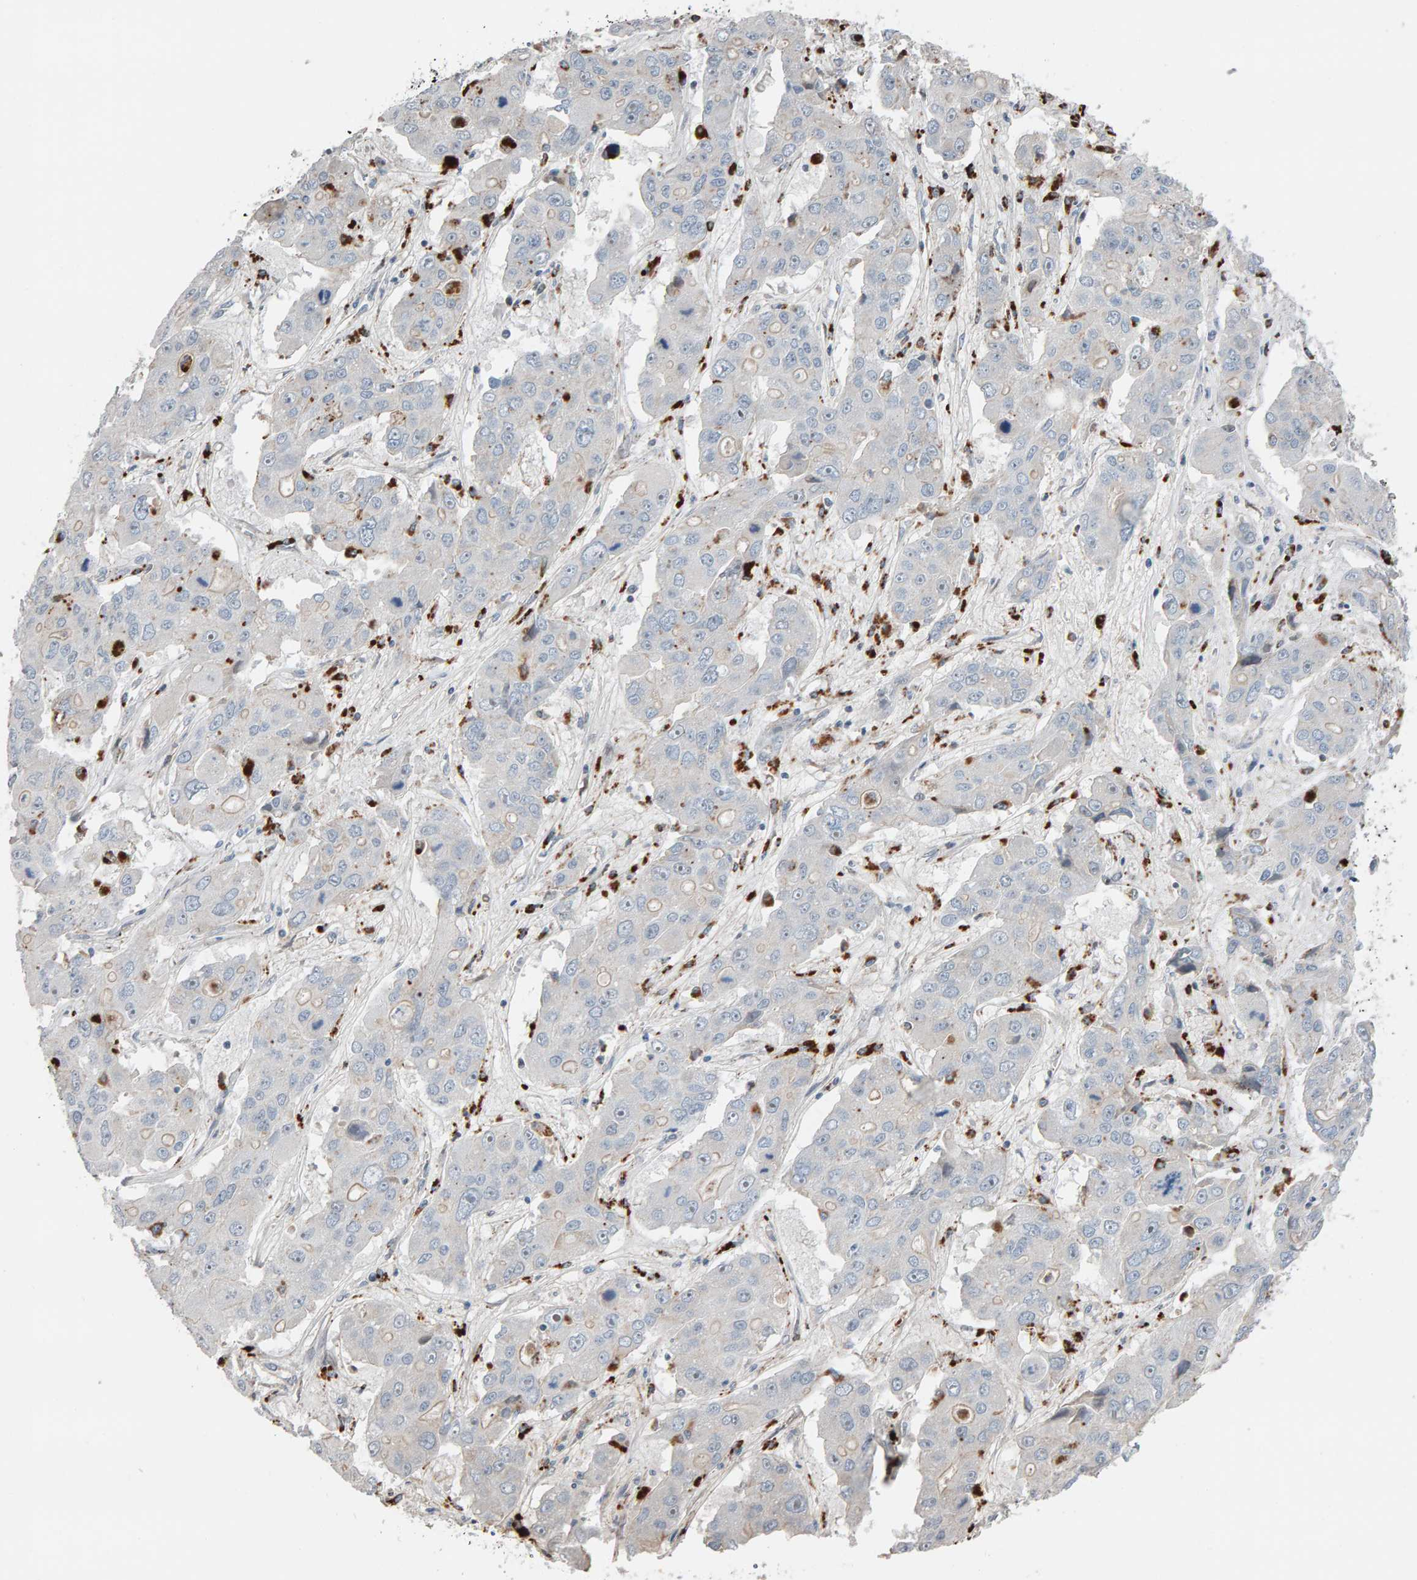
{"staining": {"intensity": "negative", "quantity": "none", "location": "none"}, "tissue": "liver cancer", "cell_type": "Tumor cells", "image_type": "cancer", "snomed": [{"axis": "morphology", "description": "Cholangiocarcinoma"}, {"axis": "topography", "description": "Liver"}], "caption": "Tumor cells show no significant staining in liver cholangiocarcinoma. (Stains: DAB (3,3'-diaminobenzidine) IHC with hematoxylin counter stain, Microscopy: brightfield microscopy at high magnification).", "gene": "IPPK", "patient": {"sex": "male", "age": 67}}